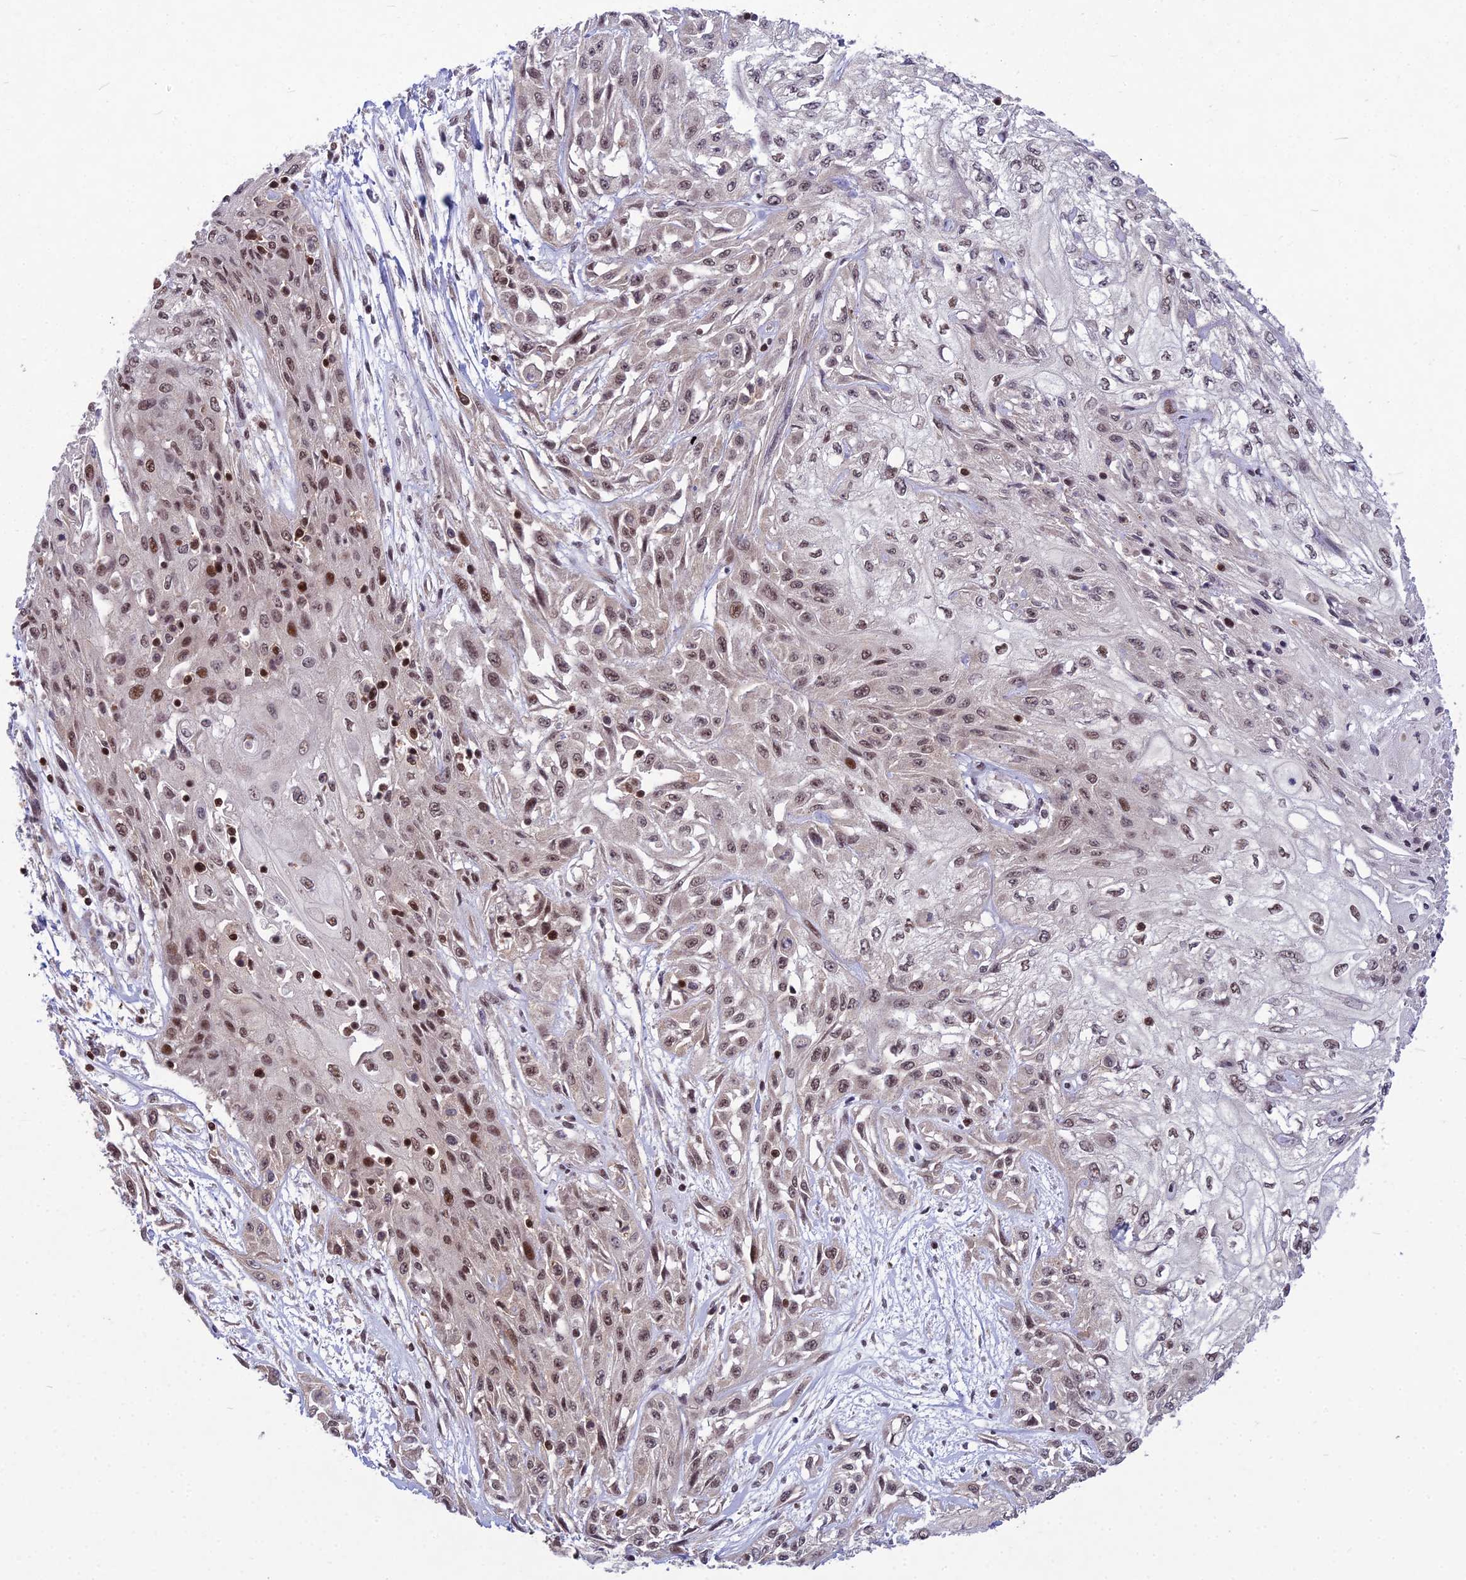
{"staining": {"intensity": "moderate", "quantity": "25%-75%", "location": "nuclear"}, "tissue": "skin cancer", "cell_type": "Tumor cells", "image_type": "cancer", "snomed": [{"axis": "morphology", "description": "Squamous cell carcinoma, NOS"}, {"axis": "morphology", "description": "Squamous cell carcinoma, metastatic, NOS"}, {"axis": "topography", "description": "Skin"}, {"axis": "topography", "description": "Lymph node"}], "caption": "Metastatic squamous cell carcinoma (skin) was stained to show a protein in brown. There is medium levels of moderate nuclear positivity in approximately 25%-75% of tumor cells. The protein of interest is shown in brown color, while the nuclei are stained blue.", "gene": "GMEB1", "patient": {"sex": "male", "age": 75}}